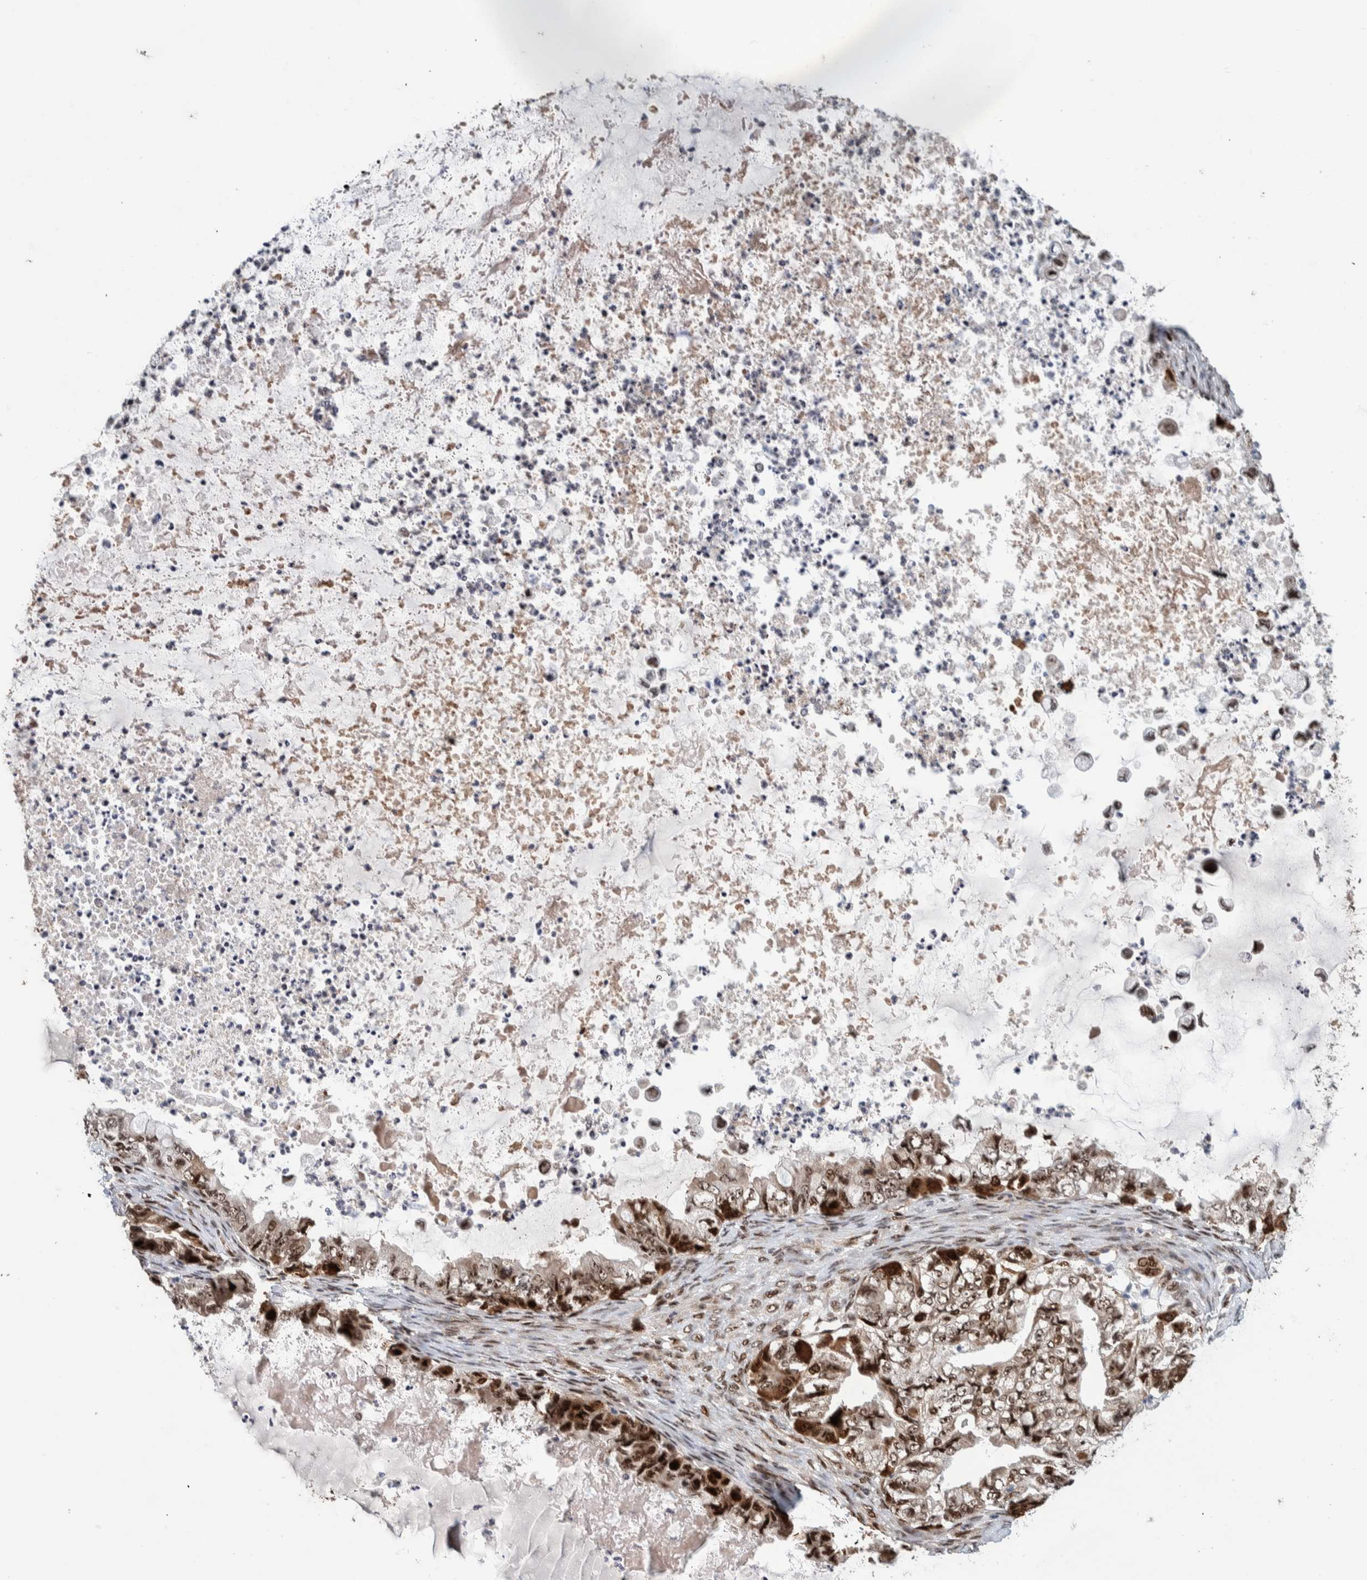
{"staining": {"intensity": "strong", "quantity": ">75%", "location": "cytoplasmic/membranous,nuclear"}, "tissue": "ovarian cancer", "cell_type": "Tumor cells", "image_type": "cancer", "snomed": [{"axis": "morphology", "description": "Cystadenocarcinoma, mucinous, NOS"}, {"axis": "topography", "description": "Ovary"}], "caption": "An IHC photomicrograph of tumor tissue is shown. Protein staining in brown shows strong cytoplasmic/membranous and nuclear positivity in ovarian mucinous cystadenocarcinoma within tumor cells.", "gene": "CHD4", "patient": {"sex": "female", "age": 80}}